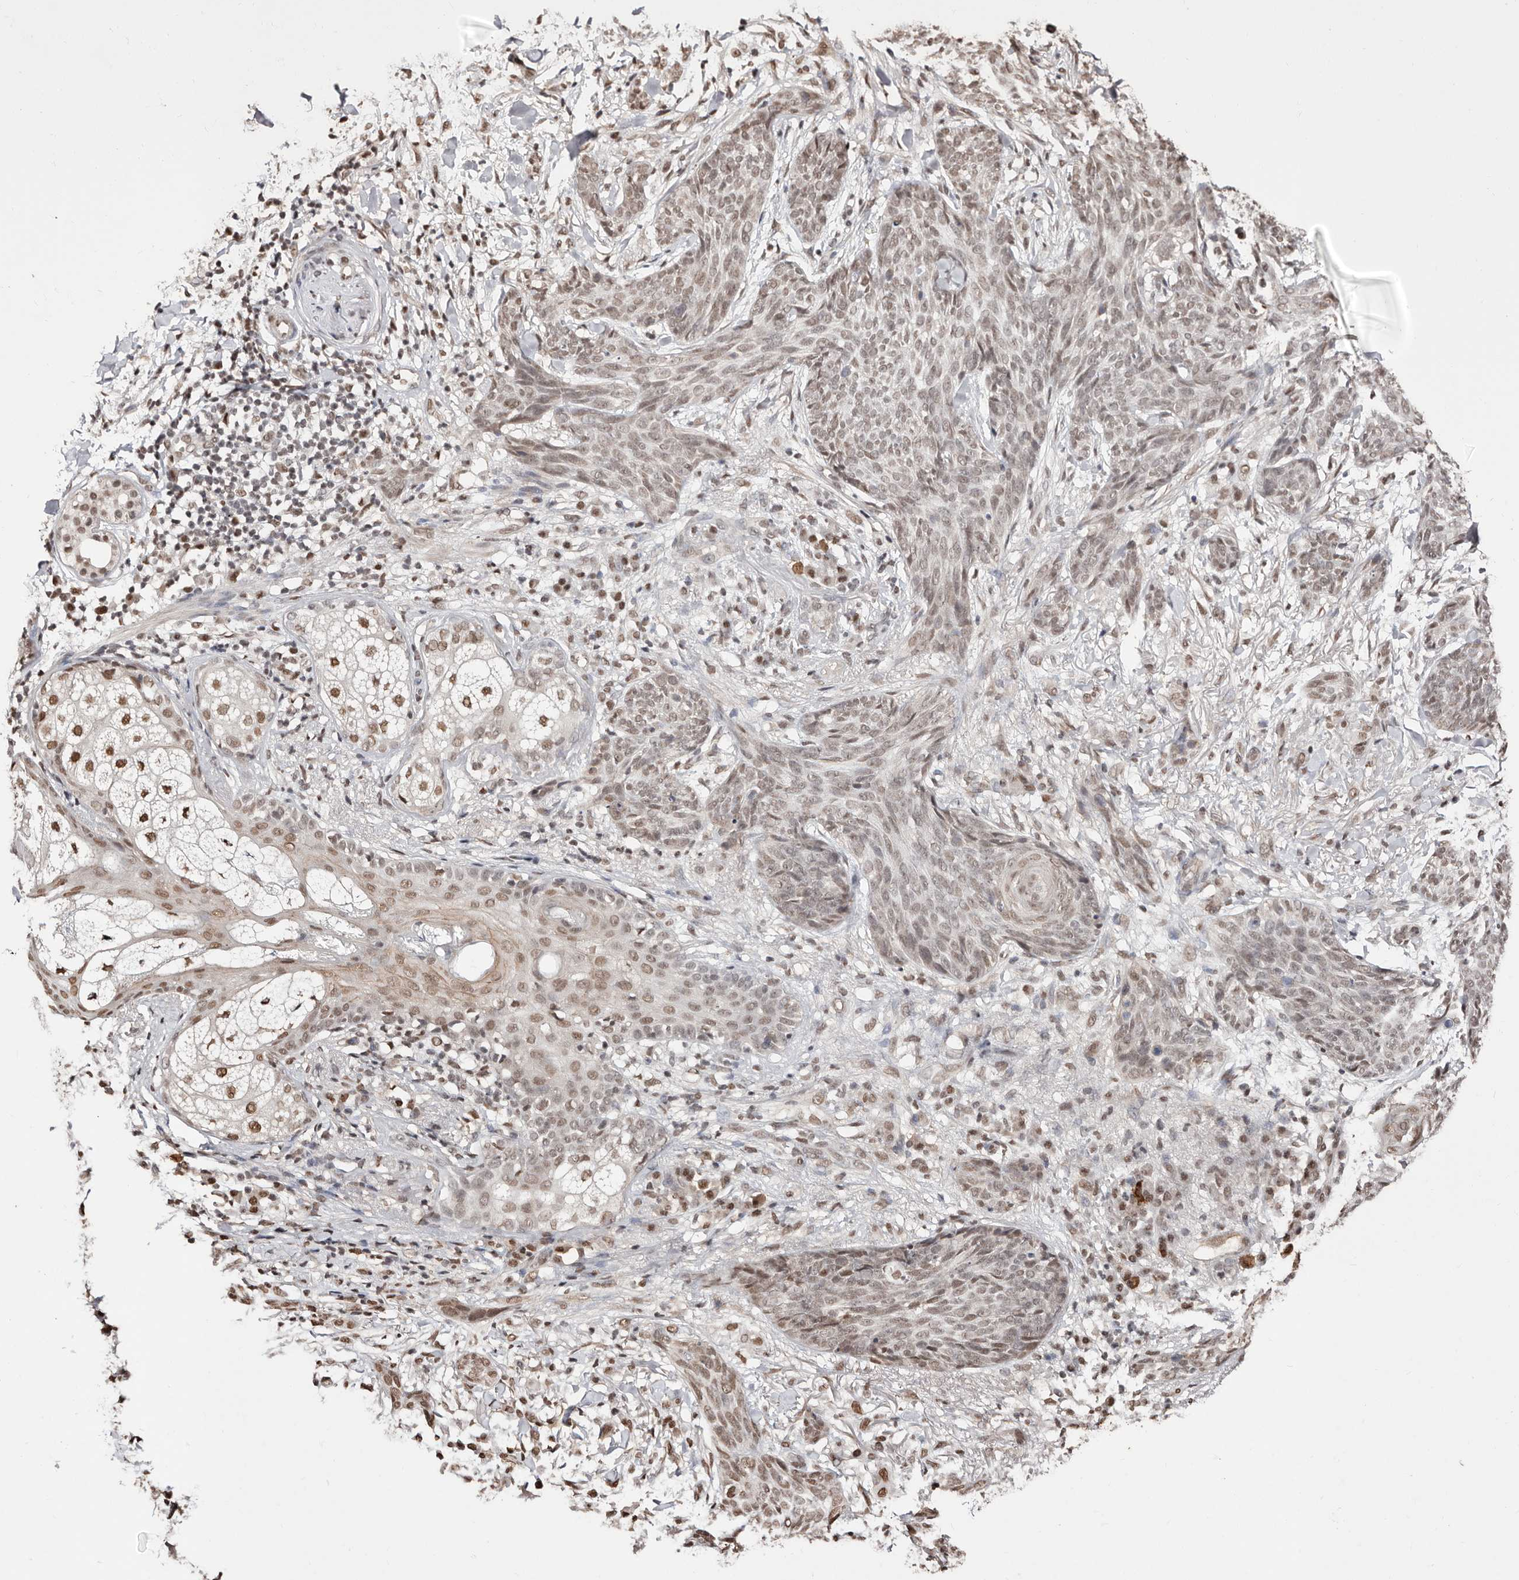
{"staining": {"intensity": "moderate", "quantity": ">75%", "location": "nuclear"}, "tissue": "skin cancer", "cell_type": "Tumor cells", "image_type": "cancer", "snomed": [{"axis": "morphology", "description": "Basal cell carcinoma"}, {"axis": "topography", "description": "Skin"}], "caption": "A photomicrograph of human skin basal cell carcinoma stained for a protein exhibits moderate nuclear brown staining in tumor cells.", "gene": "BICRAL", "patient": {"sex": "male", "age": 85}}